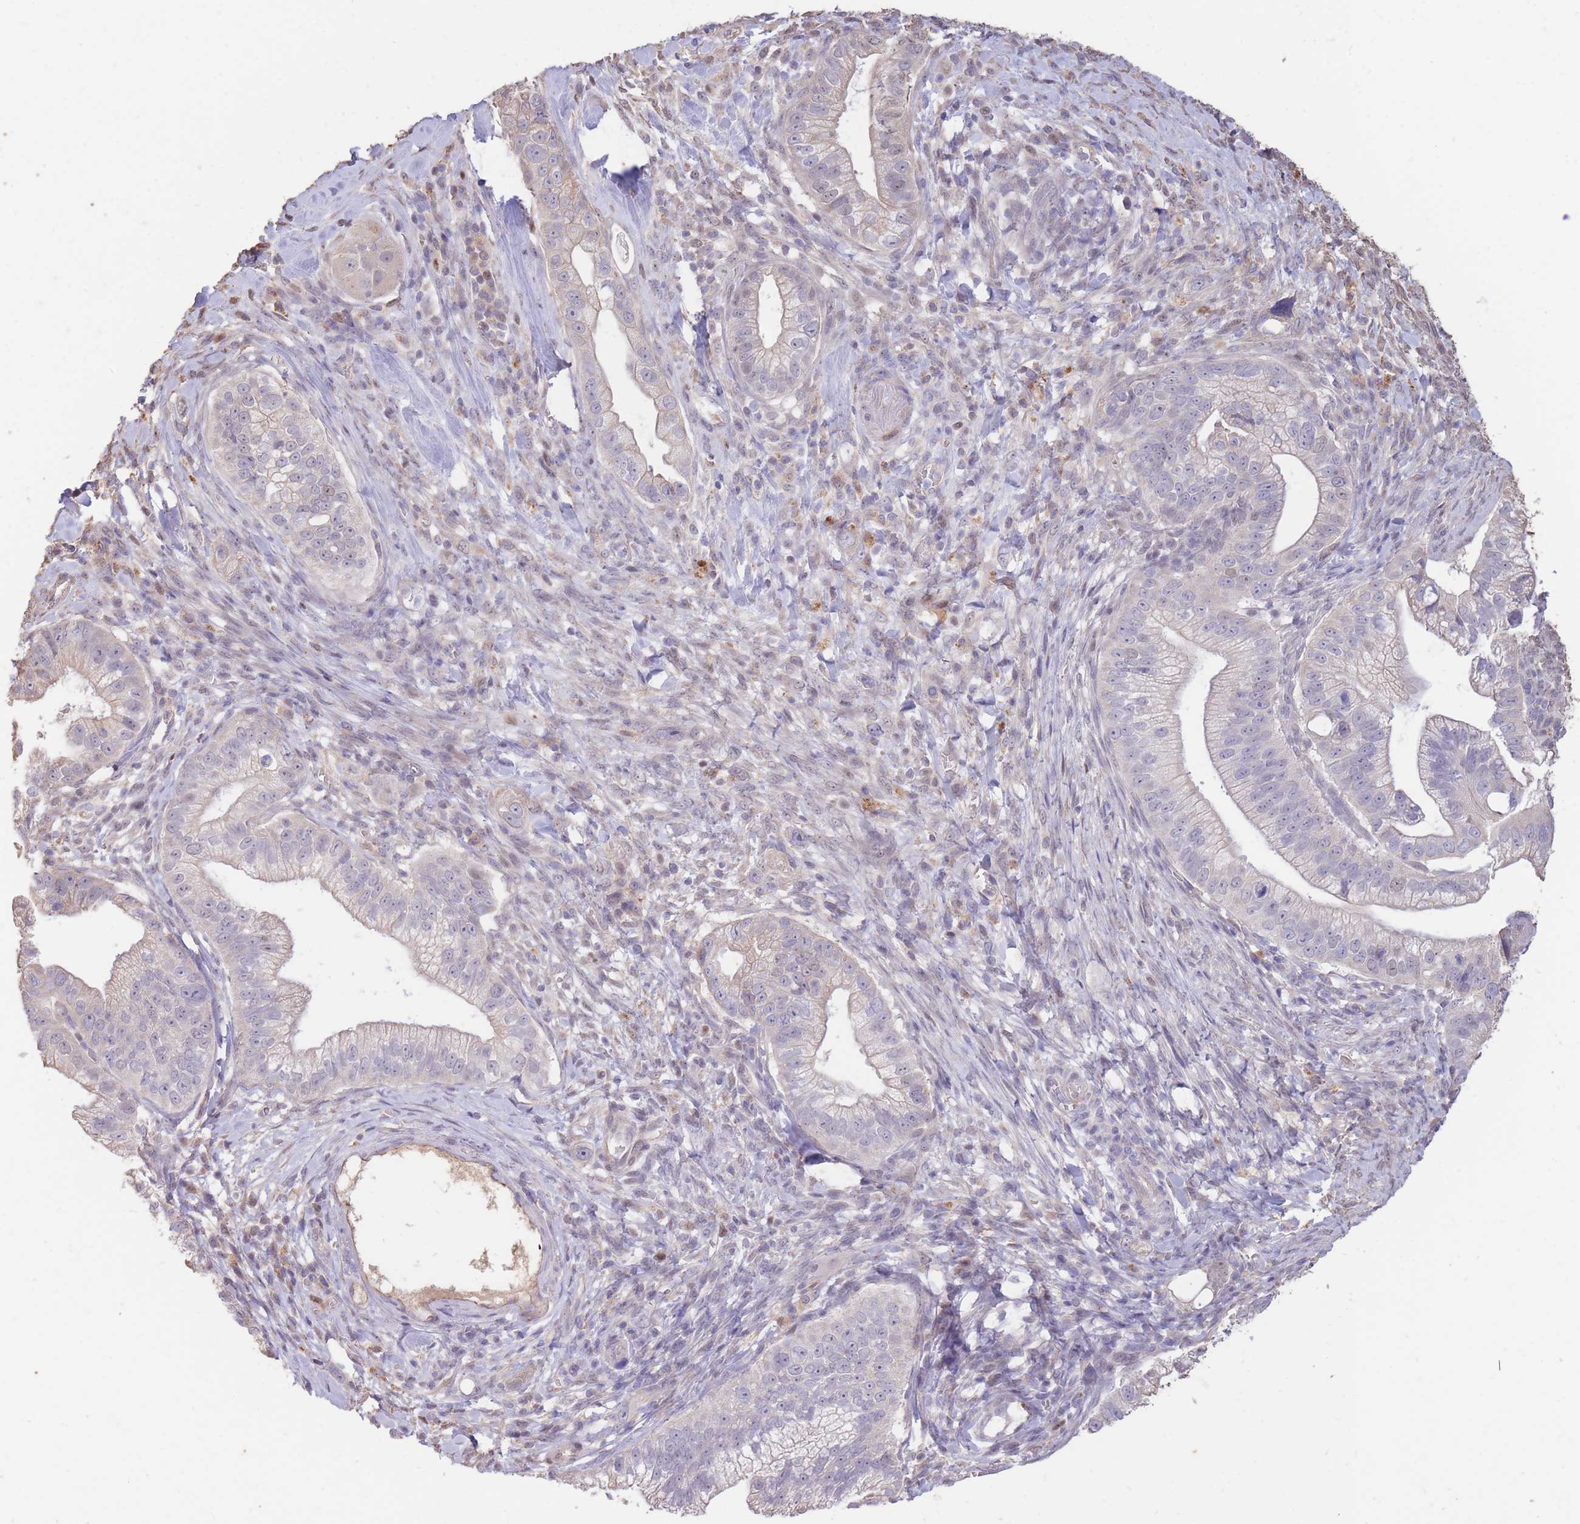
{"staining": {"intensity": "negative", "quantity": "none", "location": "none"}, "tissue": "pancreatic cancer", "cell_type": "Tumor cells", "image_type": "cancer", "snomed": [{"axis": "morphology", "description": "Adenocarcinoma, NOS"}, {"axis": "topography", "description": "Pancreas"}], "caption": "Tumor cells are negative for protein expression in human pancreatic cancer (adenocarcinoma).", "gene": "RGS14", "patient": {"sex": "male", "age": 70}}